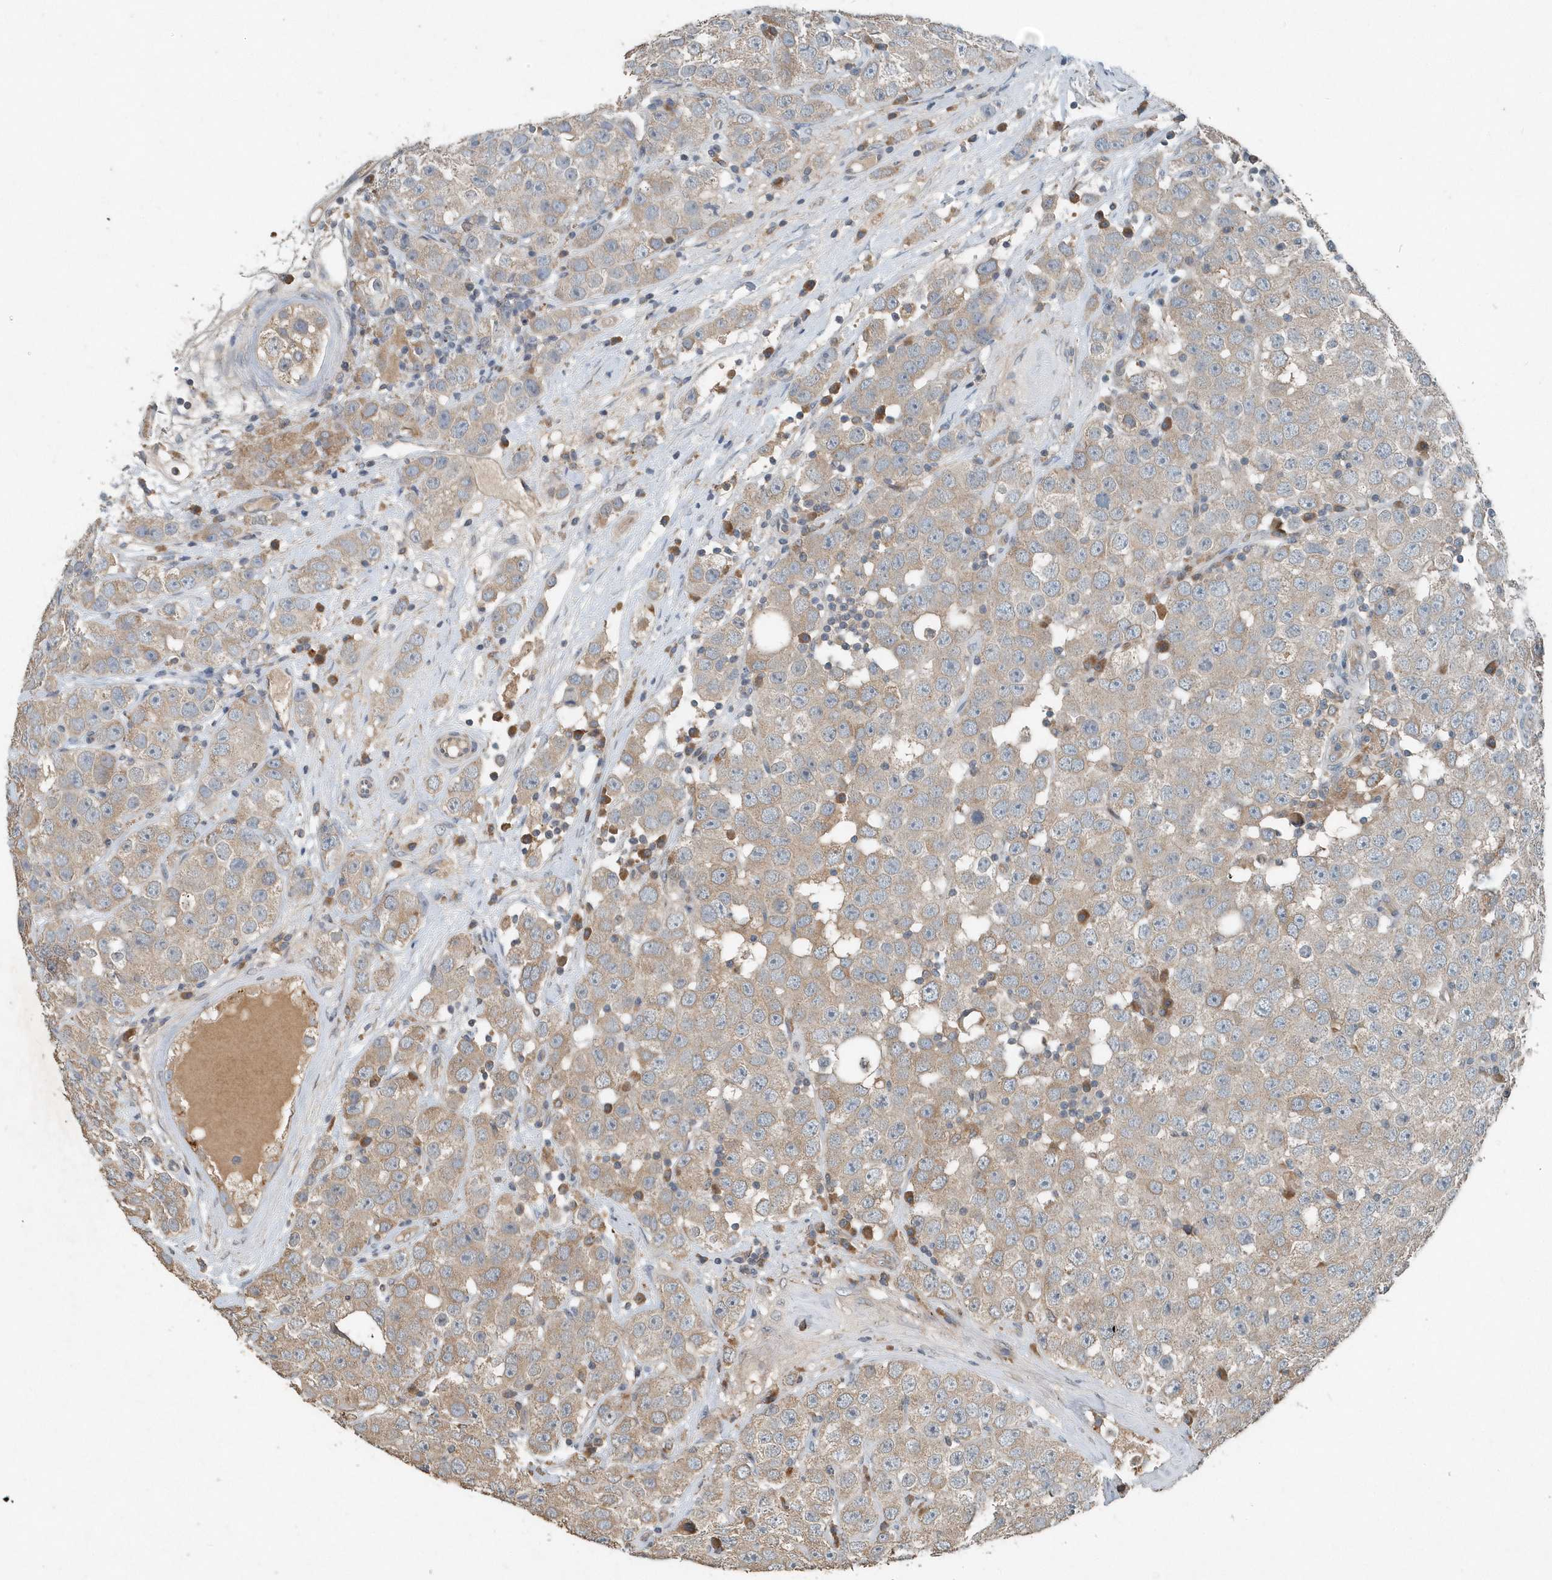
{"staining": {"intensity": "weak", "quantity": ">75%", "location": "cytoplasmic/membranous"}, "tissue": "testis cancer", "cell_type": "Tumor cells", "image_type": "cancer", "snomed": [{"axis": "morphology", "description": "Seminoma, NOS"}, {"axis": "topography", "description": "Testis"}], "caption": "Approximately >75% of tumor cells in human testis seminoma reveal weak cytoplasmic/membranous protein staining as visualized by brown immunohistochemical staining.", "gene": "SCFD2", "patient": {"sex": "male", "age": 28}}